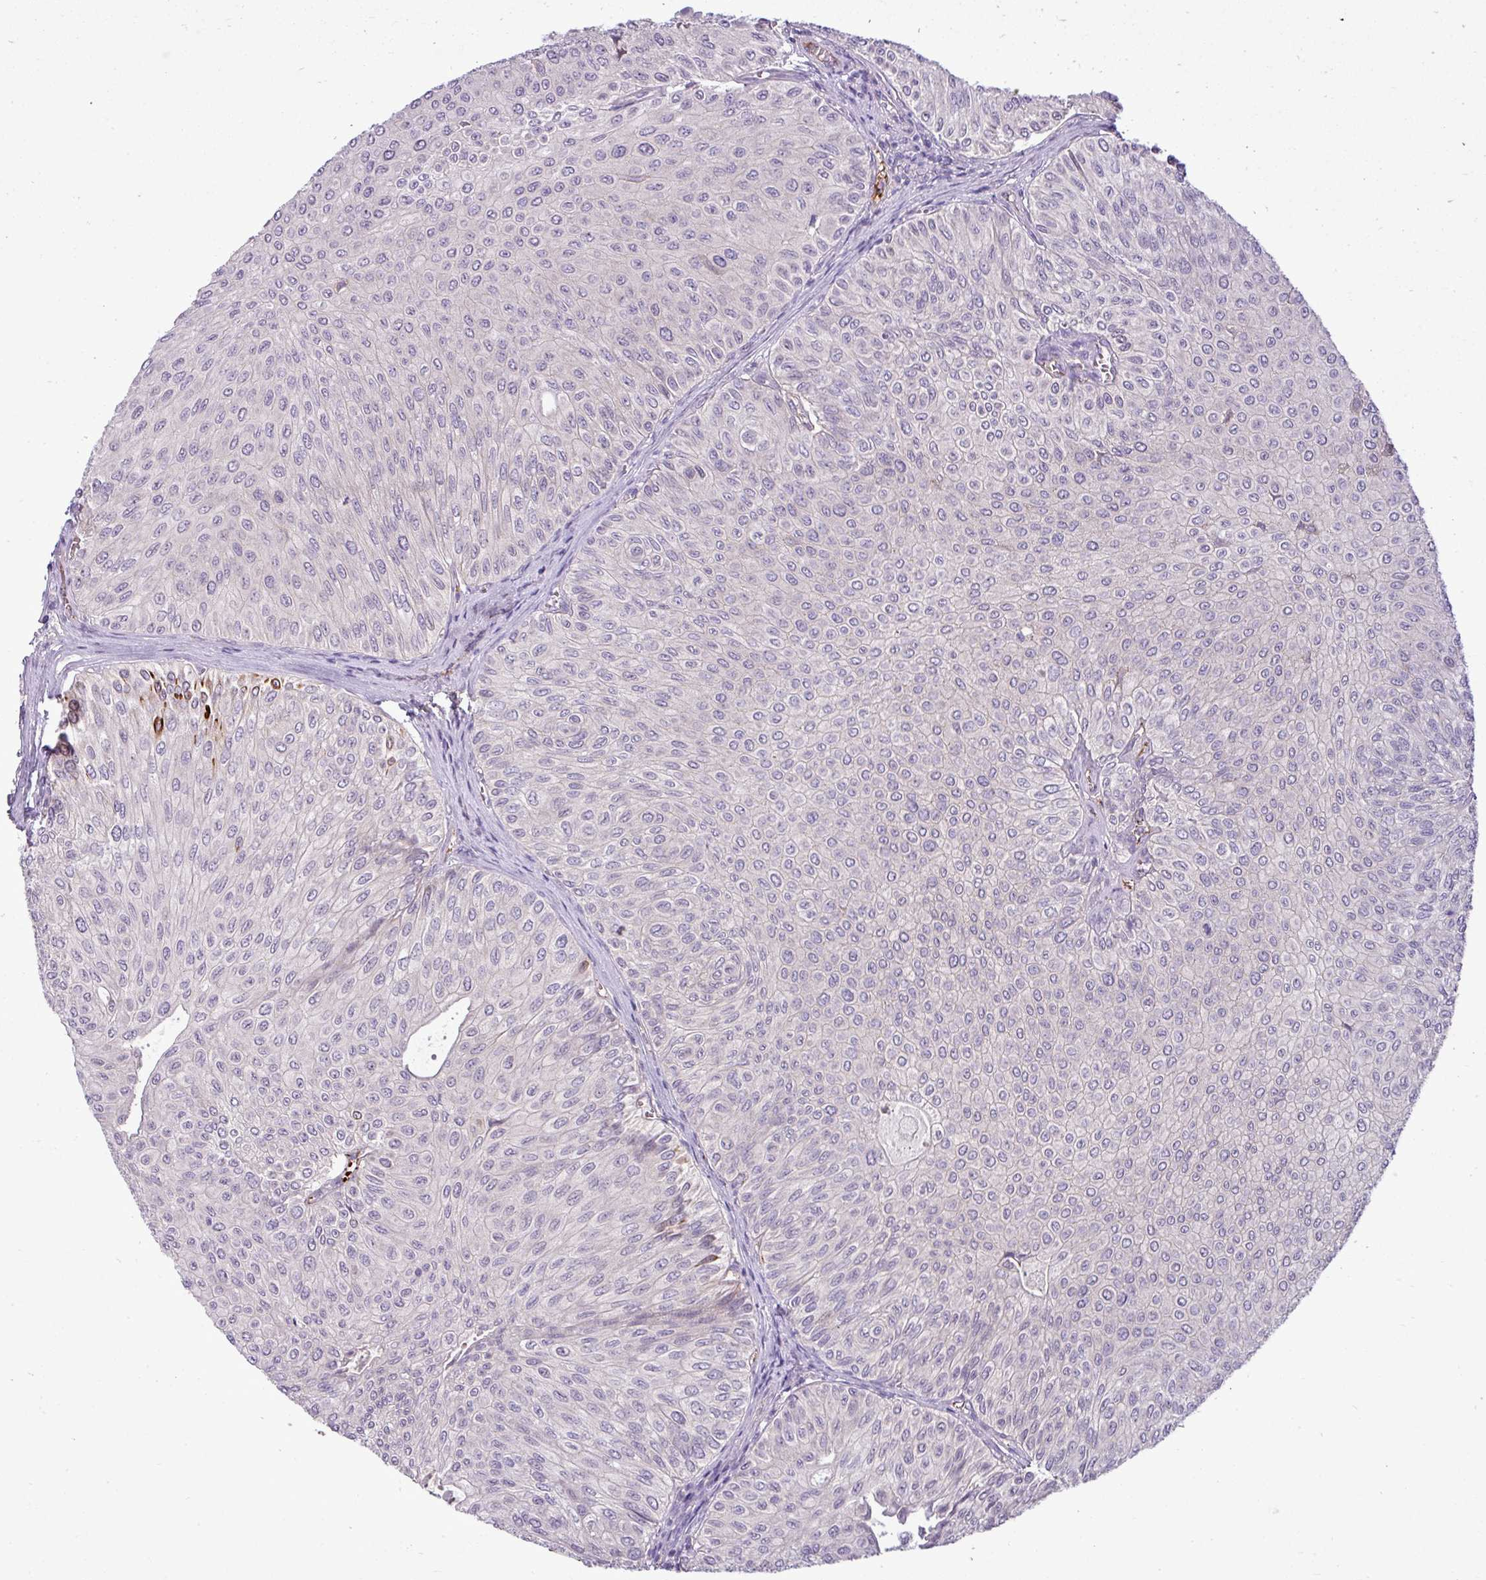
{"staining": {"intensity": "negative", "quantity": "none", "location": "none"}, "tissue": "urothelial cancer", "cell_type": "Tumor cells", "image_type": "cancer", "snomed": [{"axis": "morphology", "description": "Urothelial carcinoma, NOS"}, {"axis": "topography", "description": "Urinary bladder"}], "caption": "DAB (3,3'-diaminobenzidine) immunohistochemical staining of urothelial cancer exhibits no significant staining in tumor cells.", "gene": "APOM", "patient": {"sex": "male", "age": 59}}